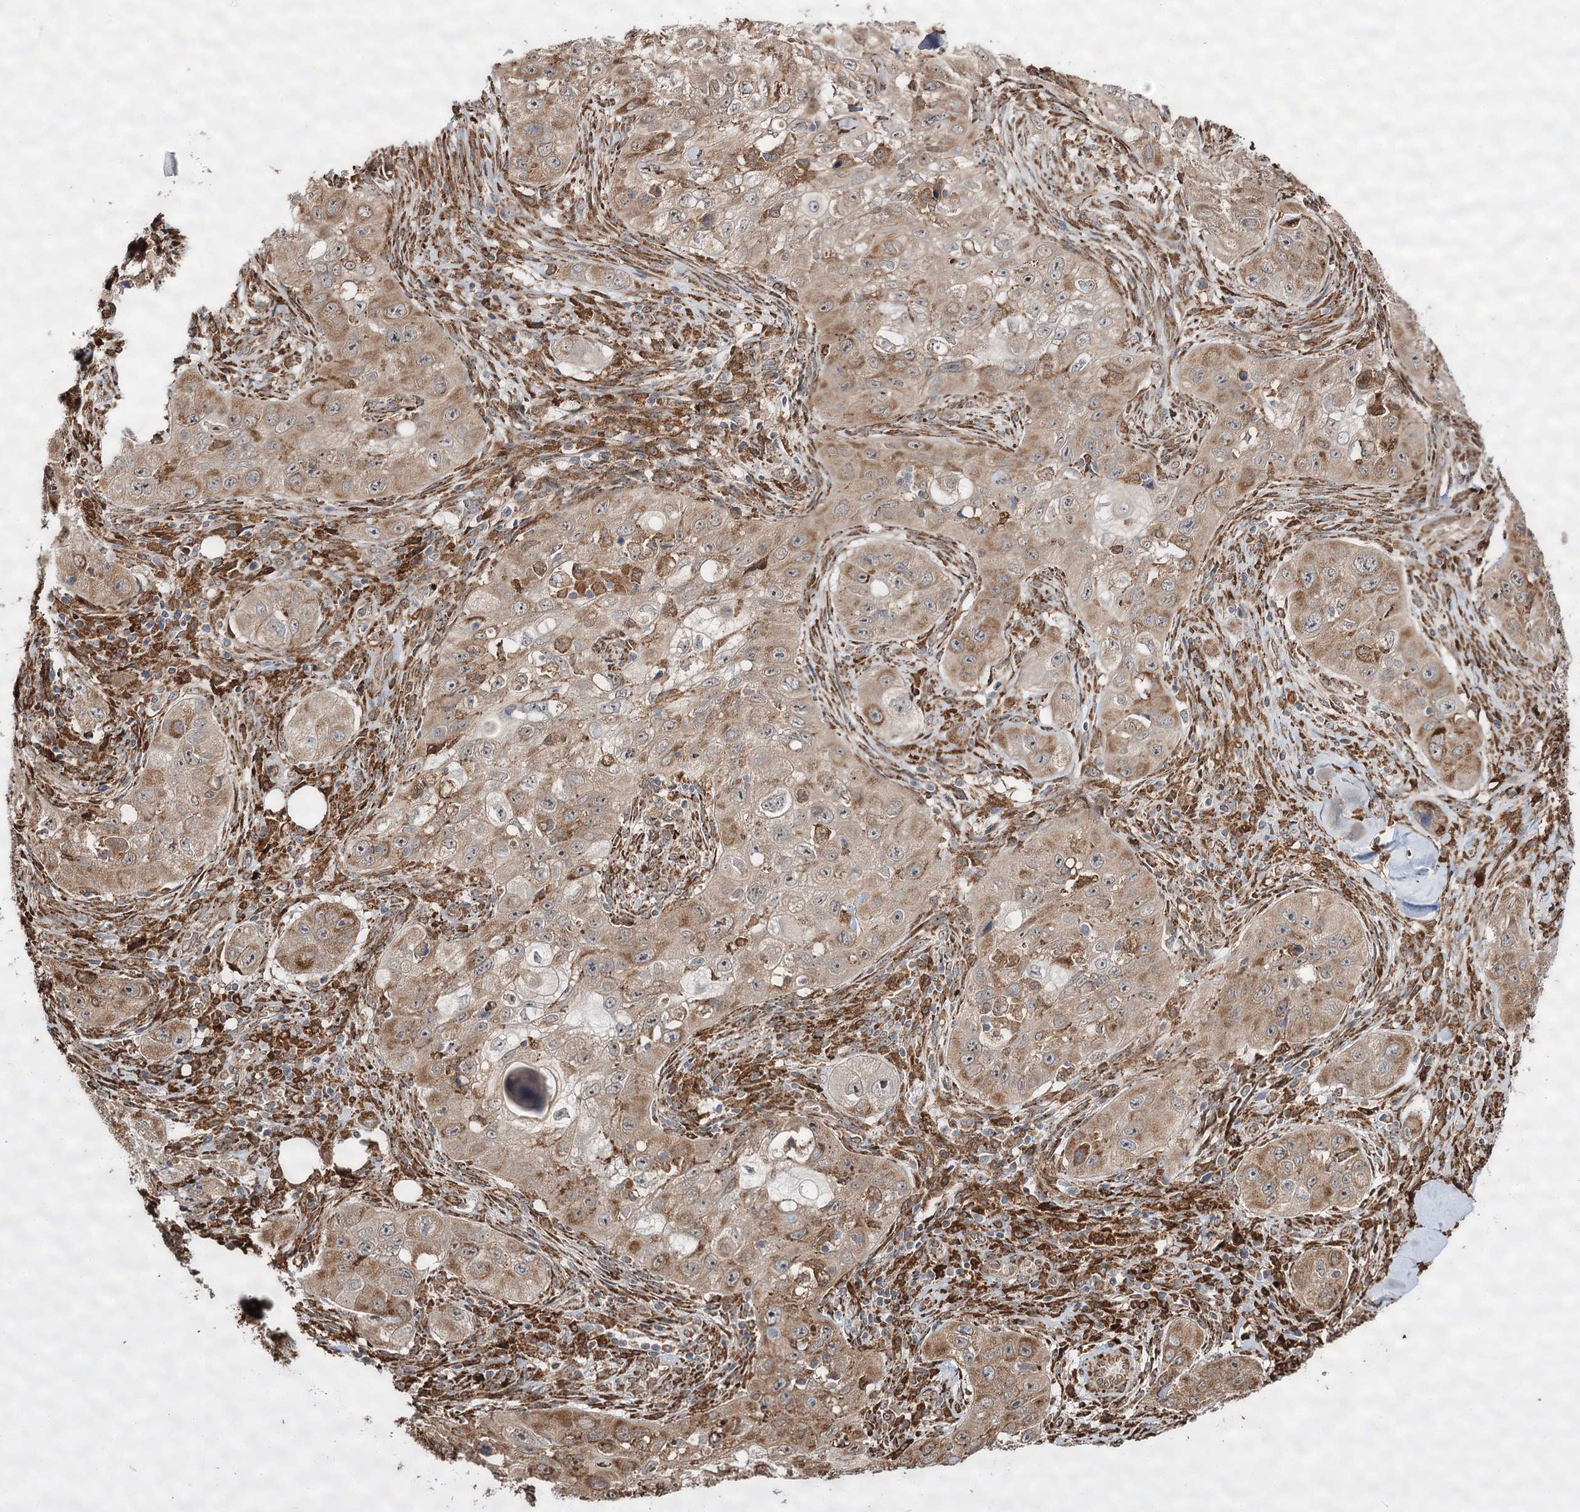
{"staining": {"intensity": "moderate", "quantity": ">75%", "location": "cytoplasmic/membranous"}, "tissue": "skin cancer", "cell_type": "Tumor cells", "image_type": "cancer", "snomed": [{"axis": "morphology", "description": "Squamous cell carcinoma, NOS"}, {"axis": "topography", "description": "Skin"}, {"axis": "topography", "description": "Subcutis"}], "caption": "An immunohistochemistry image of tumor tissue is shown. Protein staining in brown shows moderate cytoplasmic/membranous positivity in skin cancer within tumor cells.", "gene": "FANCL", "patient": {"sex": "male", "age": 73}}